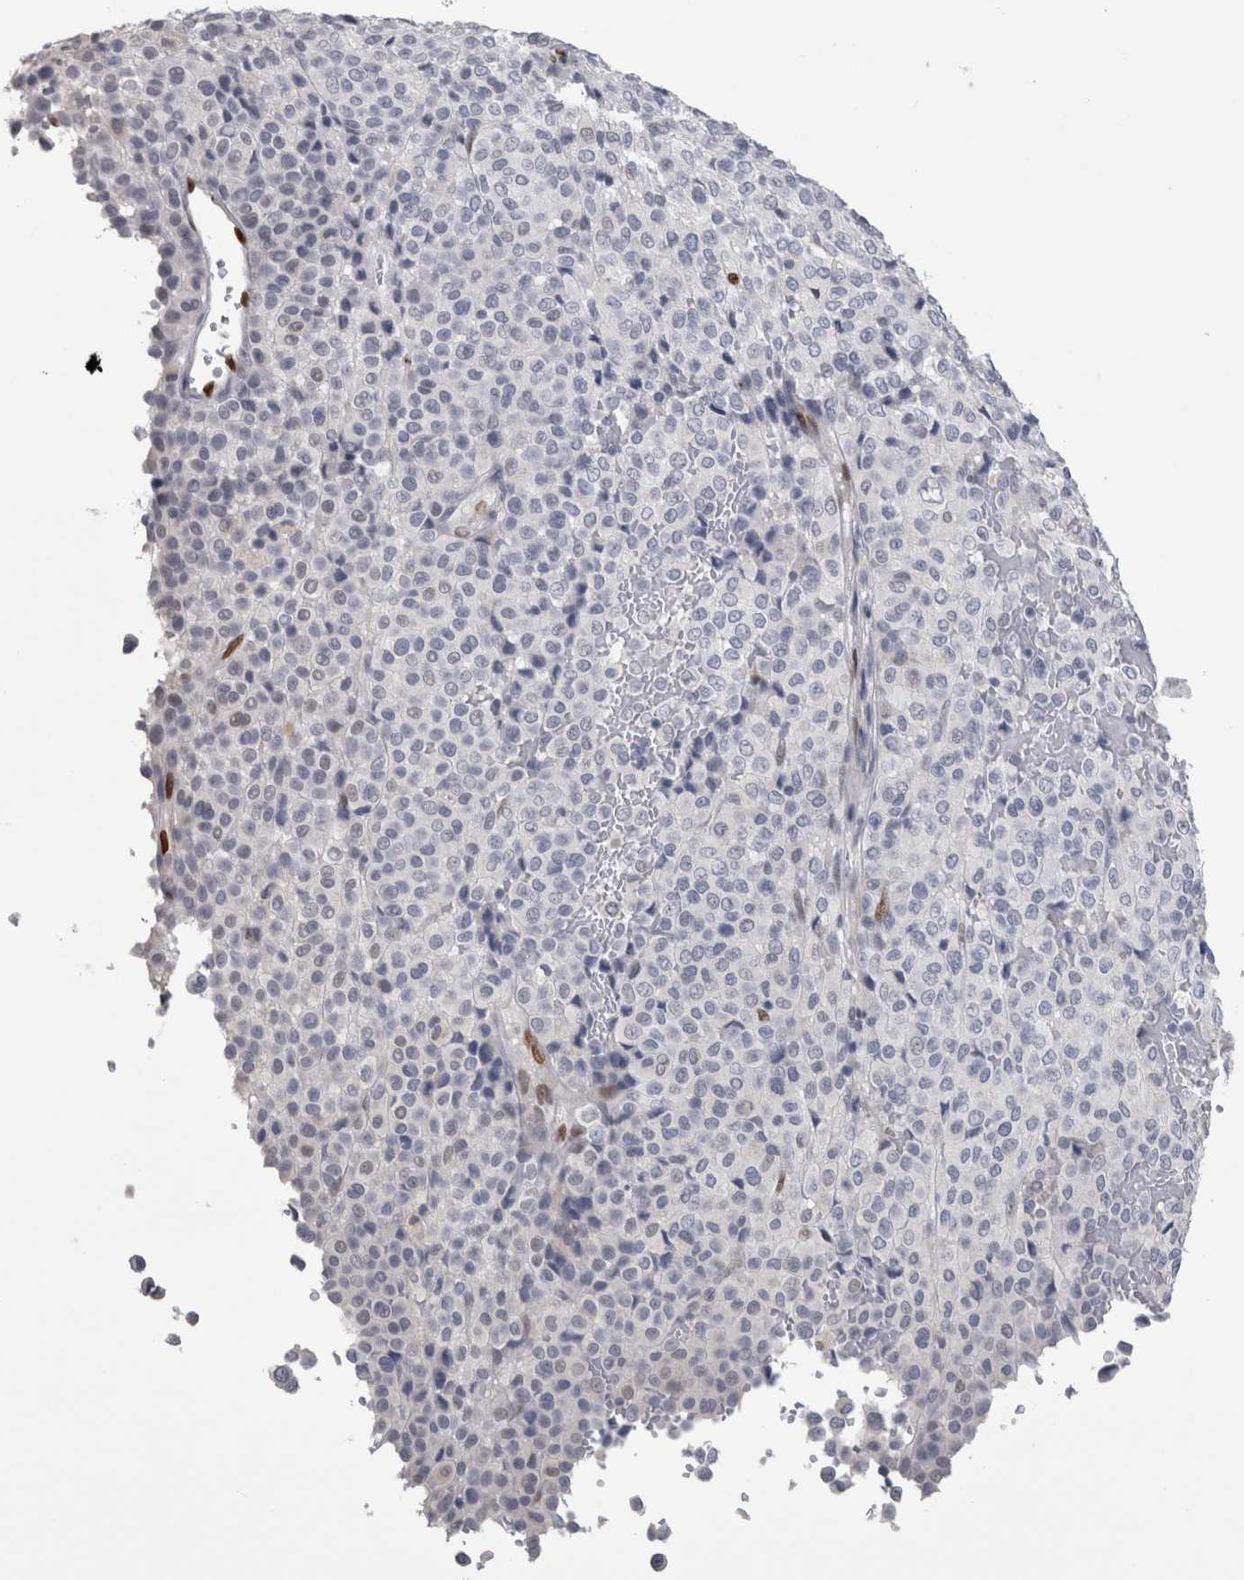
{"staining": {"intensity": "negative", "quantity": "none", "location": "none"}, "tissue": "melanoma", "cell_type": "Tumor cells", "image_type": "cancer", "snomed": [{"axis": "morphology", "description": "Malignant melanoma, Metastatic site"}, {"axis": "topography", "description": "Pancreas"}], "caption": "IHC histopathology image of human malignant melanoma (metastatic site) stained for a protein (brown), which displays no staining in tumor cells. The staining is performed using DAB brown chromogen with nuclei counter-stained in using hematoxylin.", "gene": "IL33", "patient": {"sex": "female", "age": 30}}